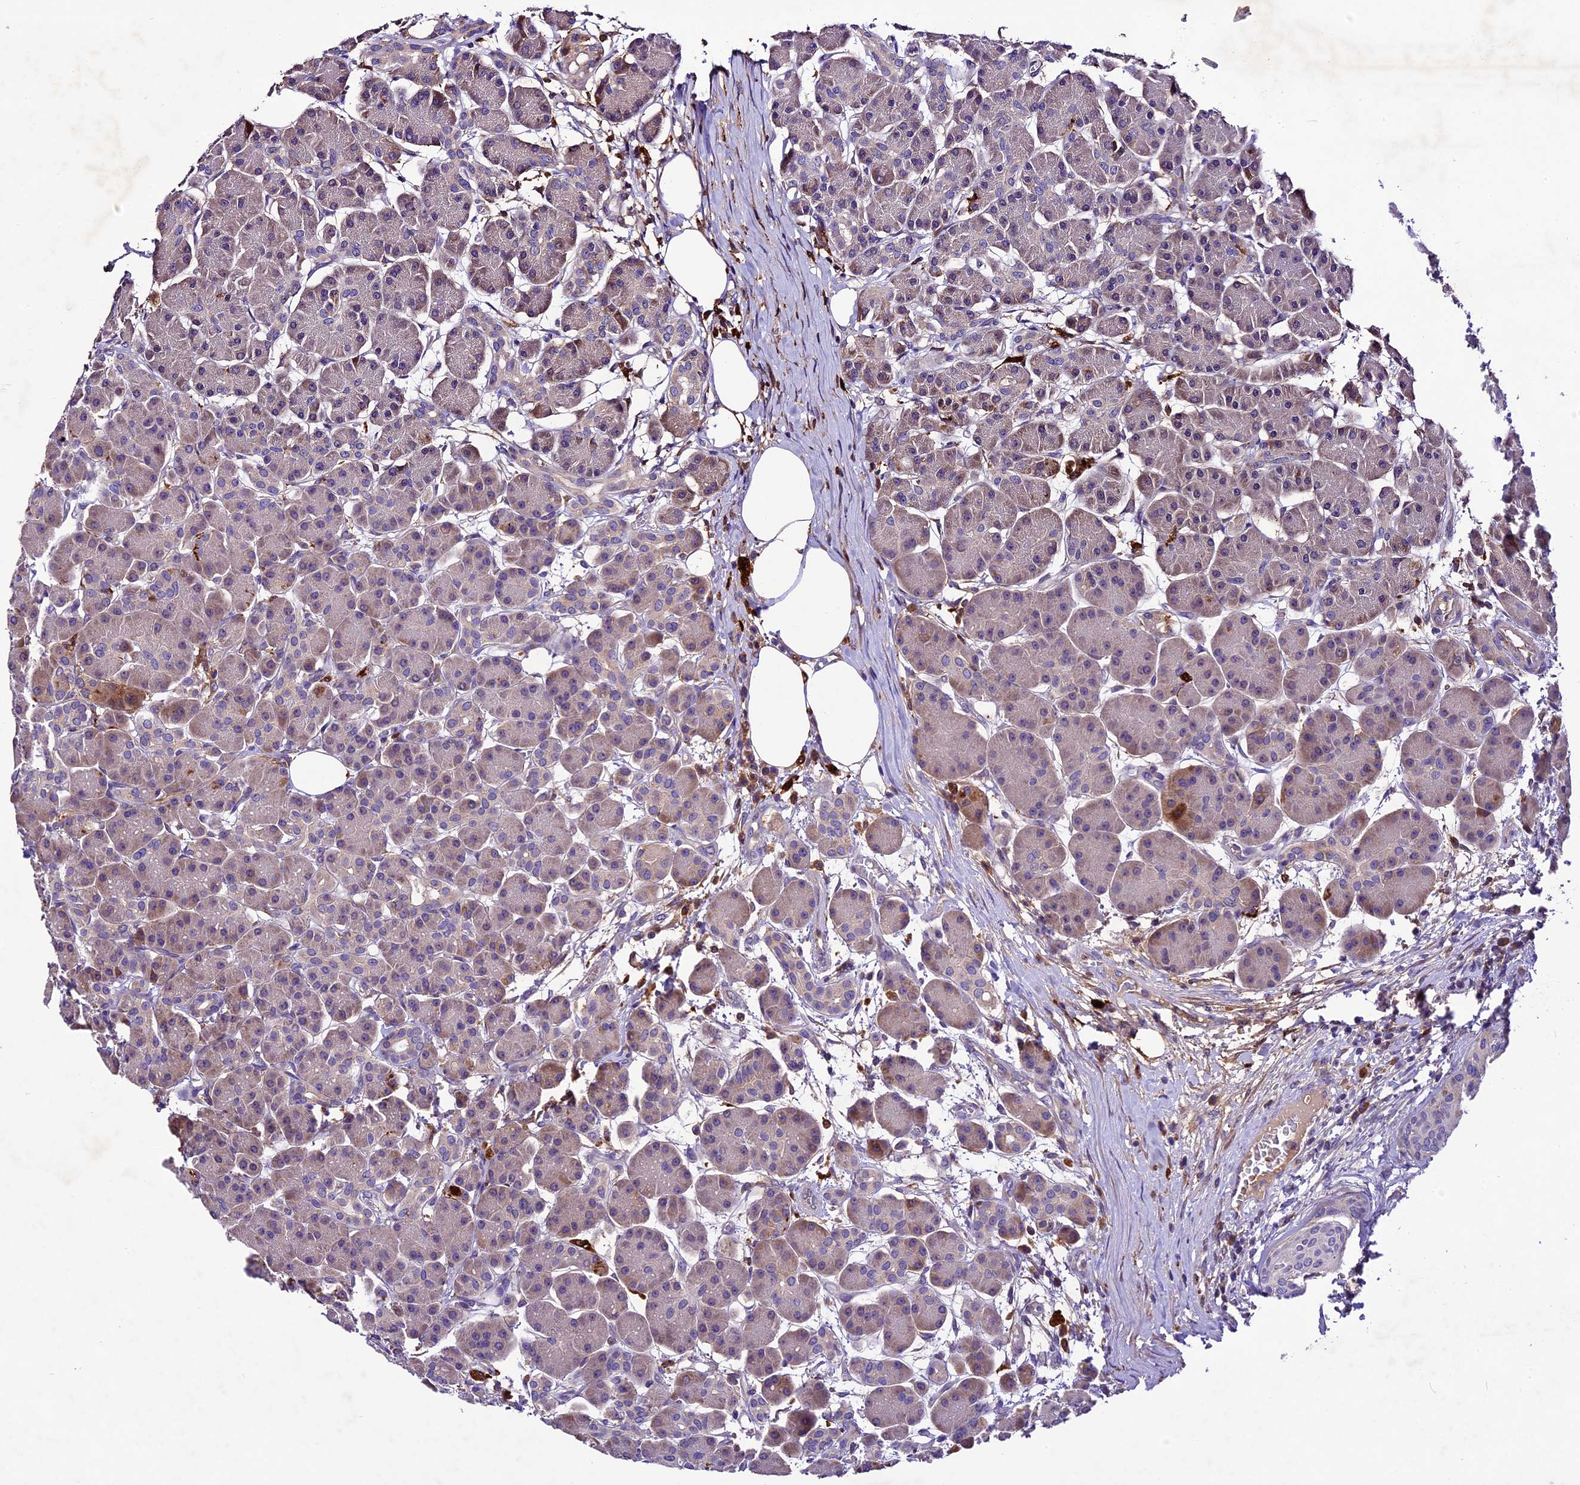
{"staining": {"intensity": "moderate", "quantity": "25%-75%", "location": "cytoplasmic/membranous"}, "tissue": "pancreas", "cell_type": "Exocrine glandular cells", "image_type": "normal", "snomed": [{"axis": "morphology", "description": "Normal tissue, NOS"}, {"axis": "topography", "description": "Pancreas"}], "caption": "A brown stain labels moderate cytoplasmic/membranous positivity of a protein in exocrine glandular cells of normal pancreas. Nuclei are stained in blue.", "gene": "CILP2", "patient": {"sex": "male", "age": 63}}